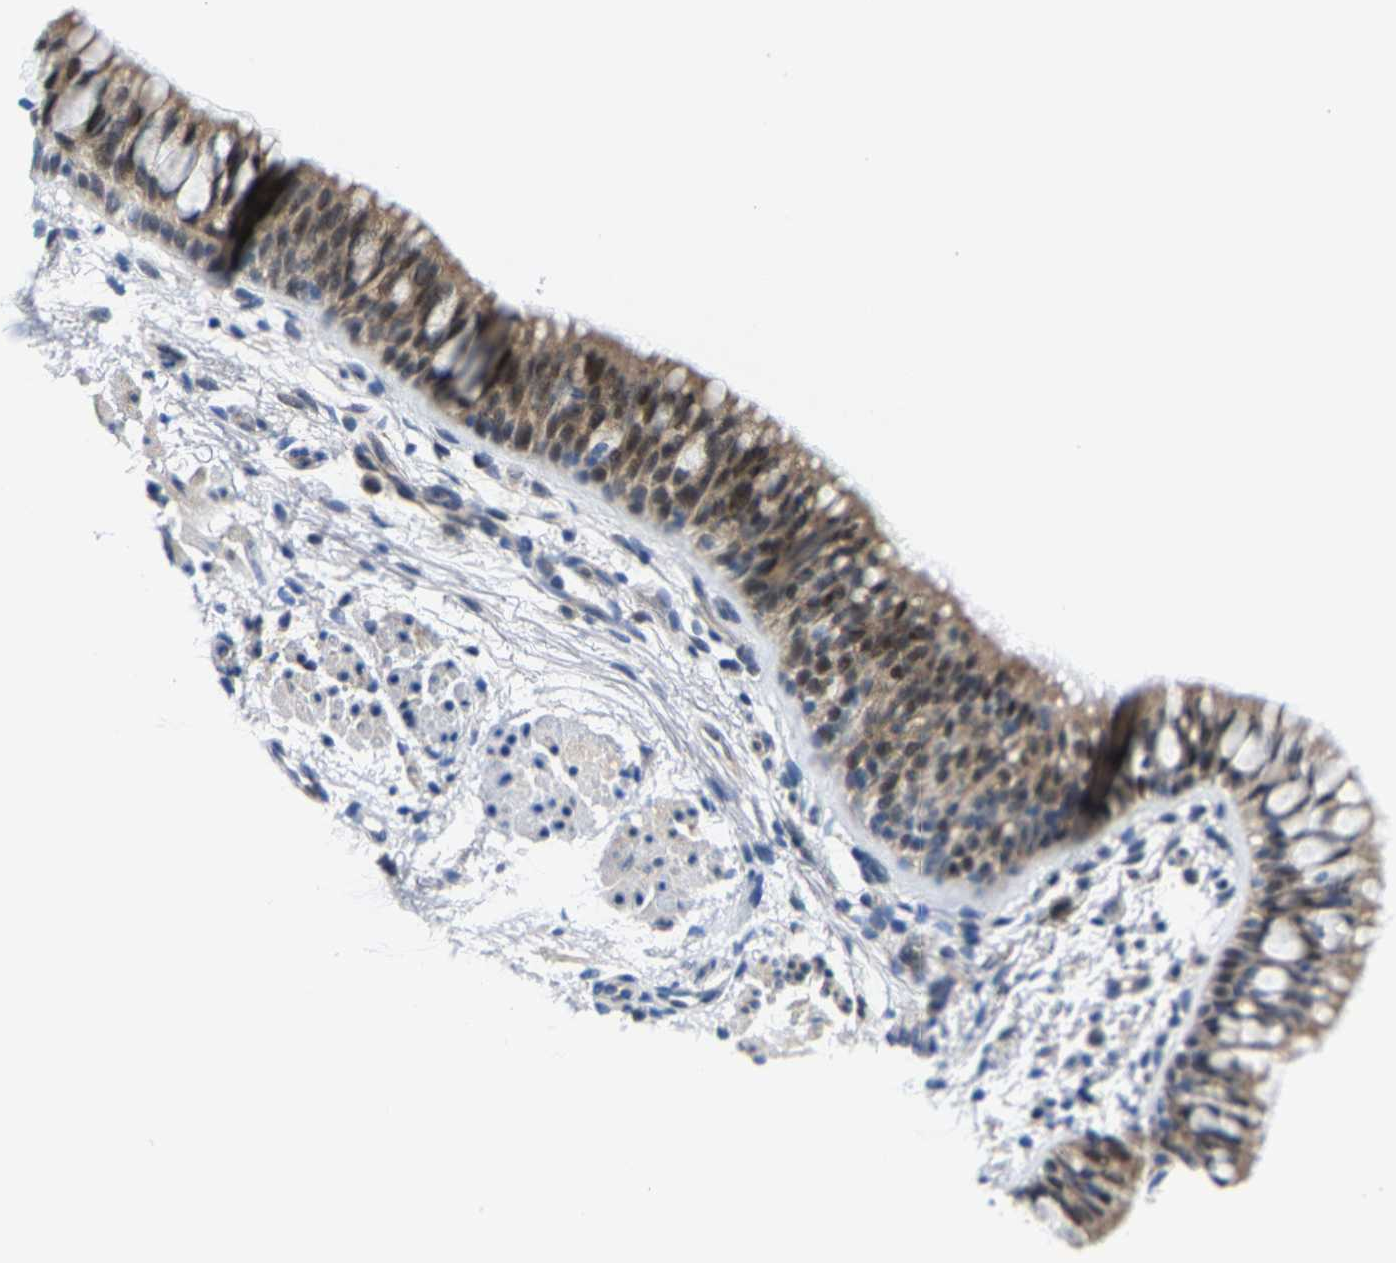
{"staining": {"intensity": "weak", "quantity": "25%-75%", "location": "cytoplasmic/membranous"}, "tissue": "bronchus", "cell_type": "Respiratory epithelial cells", "image_type": "normal", "snomed": [{"axis": "morphology", "description": "Normal tissue, NOS"}, {"axis": "topography", "description": "Cartilage tissue"}, {"axis": "topography", "description": "Bronchus"}], "caption": "Immunohistochemistry photomicrograph of benign bronchus: human bronchus stained using immunohistochemistry (IHC) shows low levels of weak protein expression localized specifically in the cytoplasmic/membranous of respiratory epithelial cells, appearing as a cytoplasmic/membranous brown color.", "gene": "KLHL1", "patient": {"sex": "female", "age": 53}}